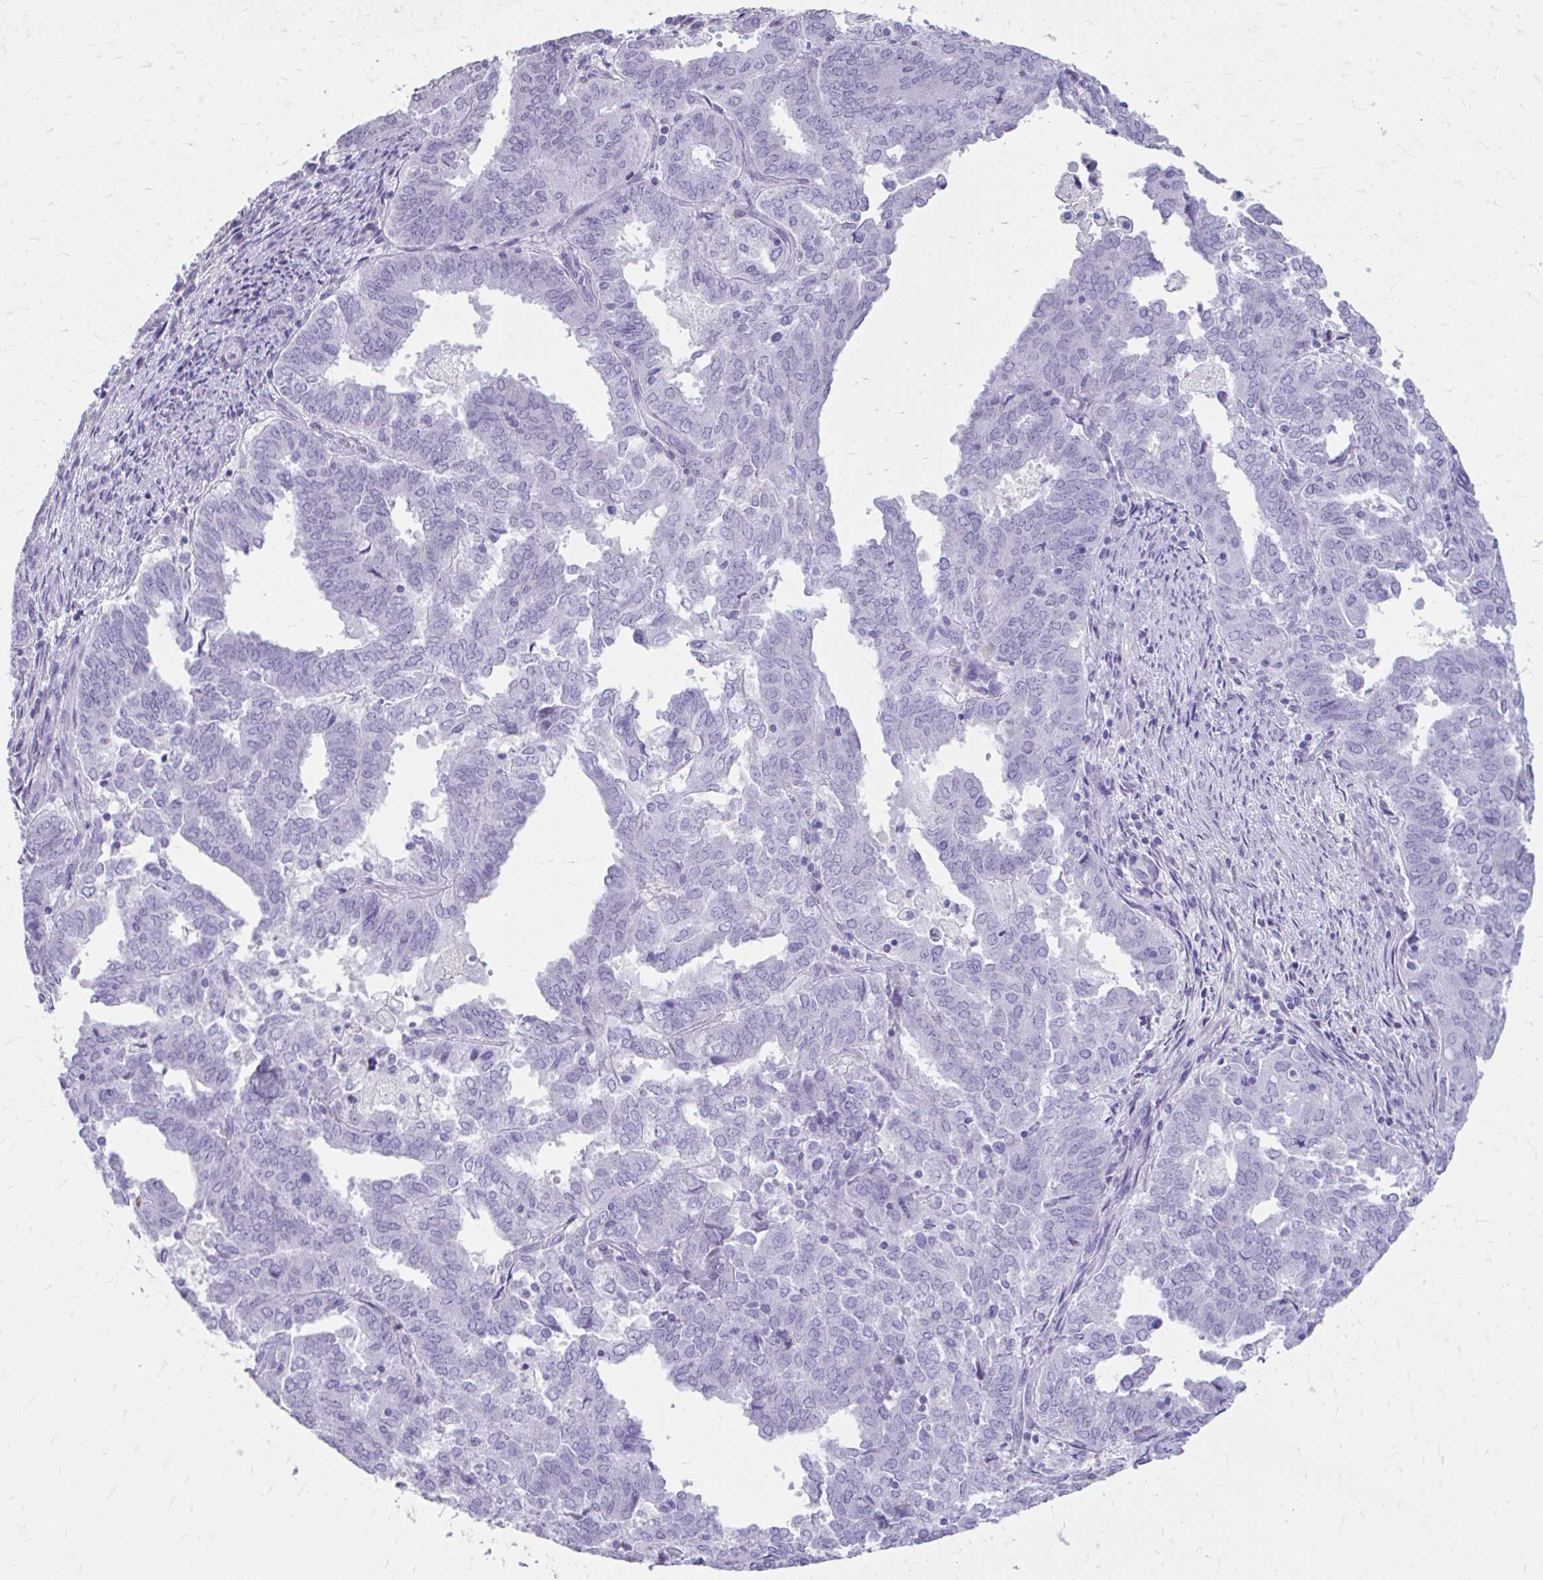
{"staining": {"intensity": "negative", "quantity": "none", "location": "none"}, "tissue": "endometrial cancer", "cell_type": "Tumor cells", "image_type": "cancer", "snomed": [{"axis": "morphology", "description": "Adenocarcinoma, NOS"}, {"axis": "topography", "description": "Endometrium"}], "caption": "The photomicrograph demonstrates no staining of tumor cells in adenocarcinoma (endometrial). (Brightfield microscopy of DAB (3,3'-diaminobenzidine) immunohistochemistry at high magnification).", "gene": "CFH", "patient": {"sex": "female", "age": 72}}